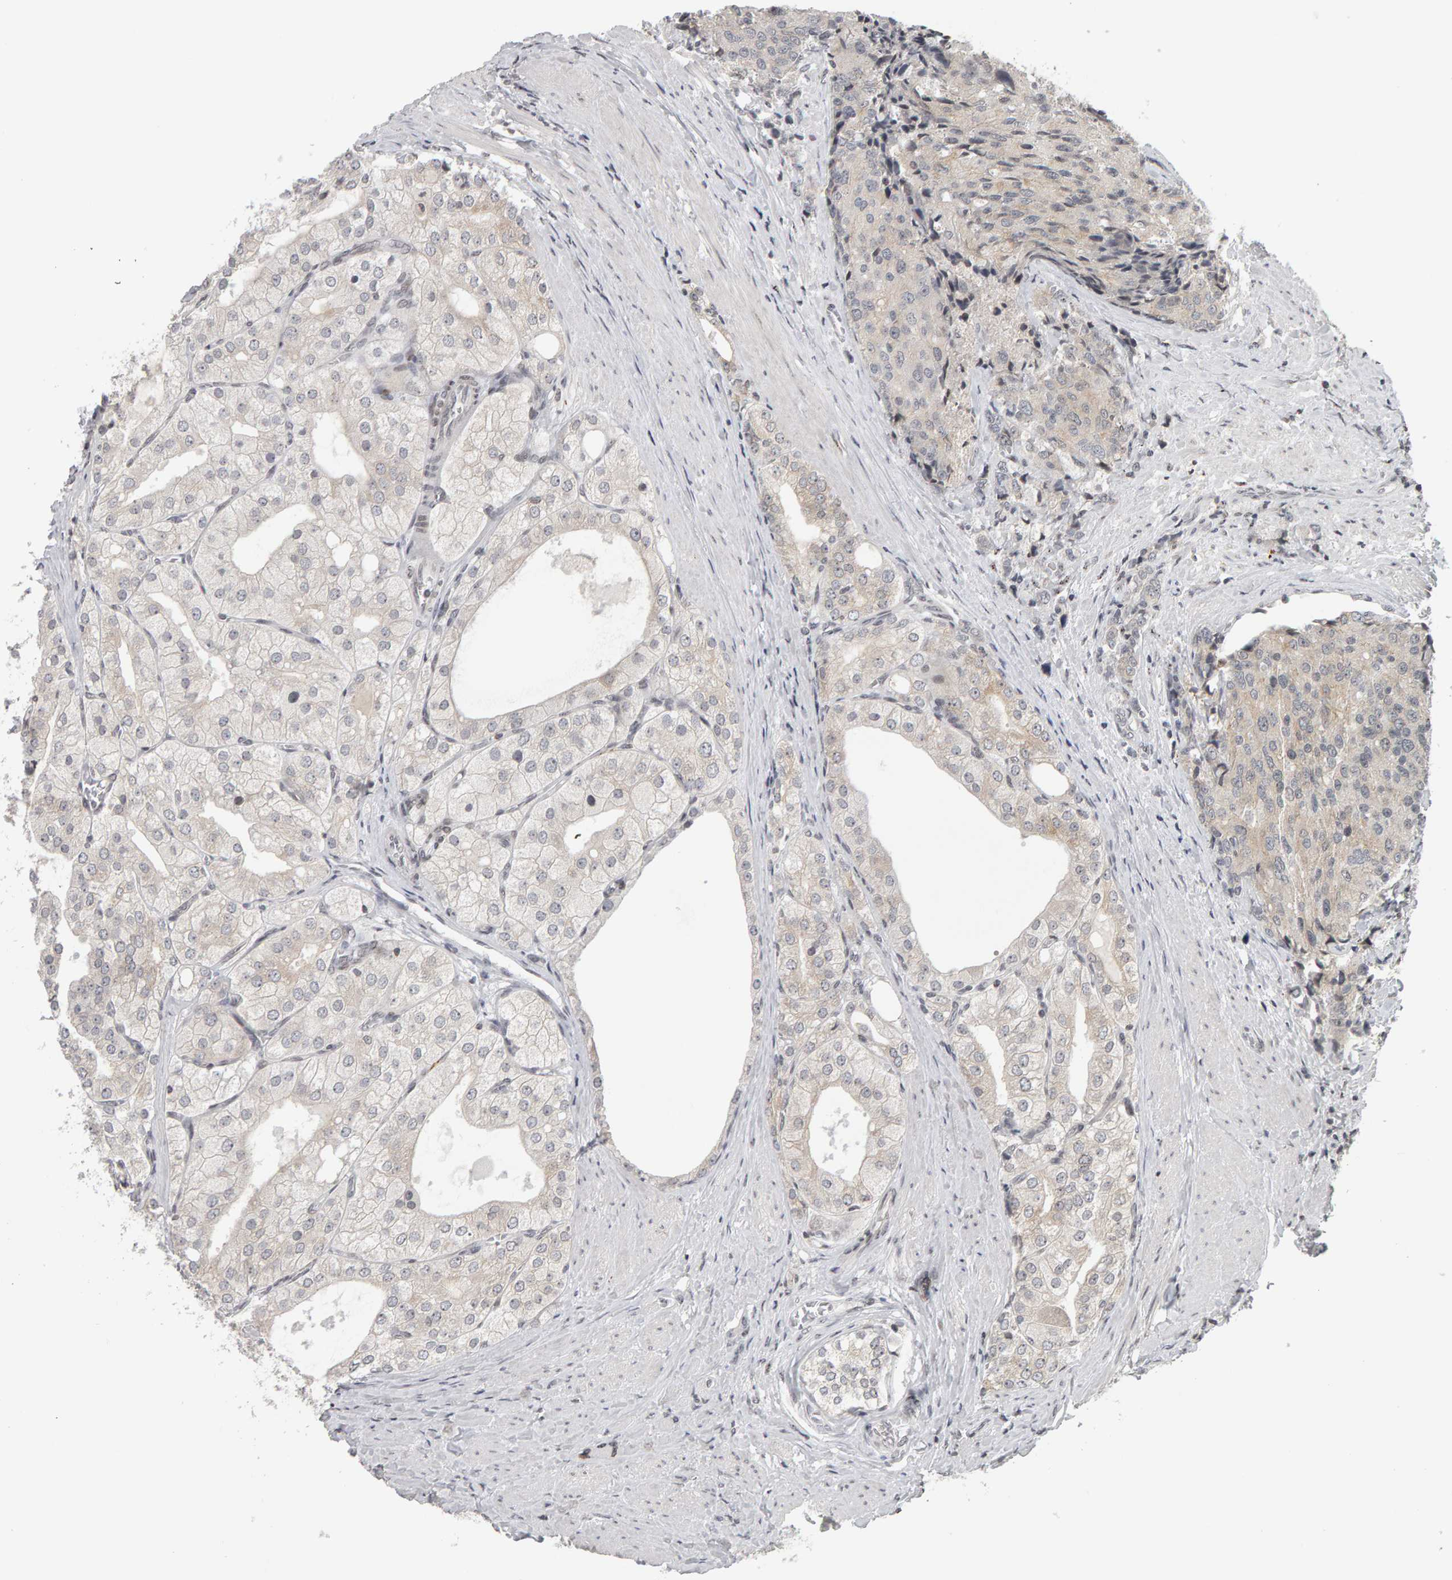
{"staining": {"intensity": "weak", "quantity": "<25%", "location": "cytoplasmic/membranous"}, "tissue": "prostate cancer", "cell_type": "Tumor cells", "image_type": "cancer", "snomed": [{"axis": "morphology", "description": "Adenocarcinoma, High grade"}, {"axis": "topography", "description": "Prostate"}], "caption": "The image reveals no staining of tumor cells in prostate high-grade adenocarcinoma. (Stains: DAB immunohistochemistry with hematoxylin counter stain, Microscopy: brightfield microscopy at high magnification).", "gene": "TRAM1", "patient": {"sex": "male", "age": 50}}